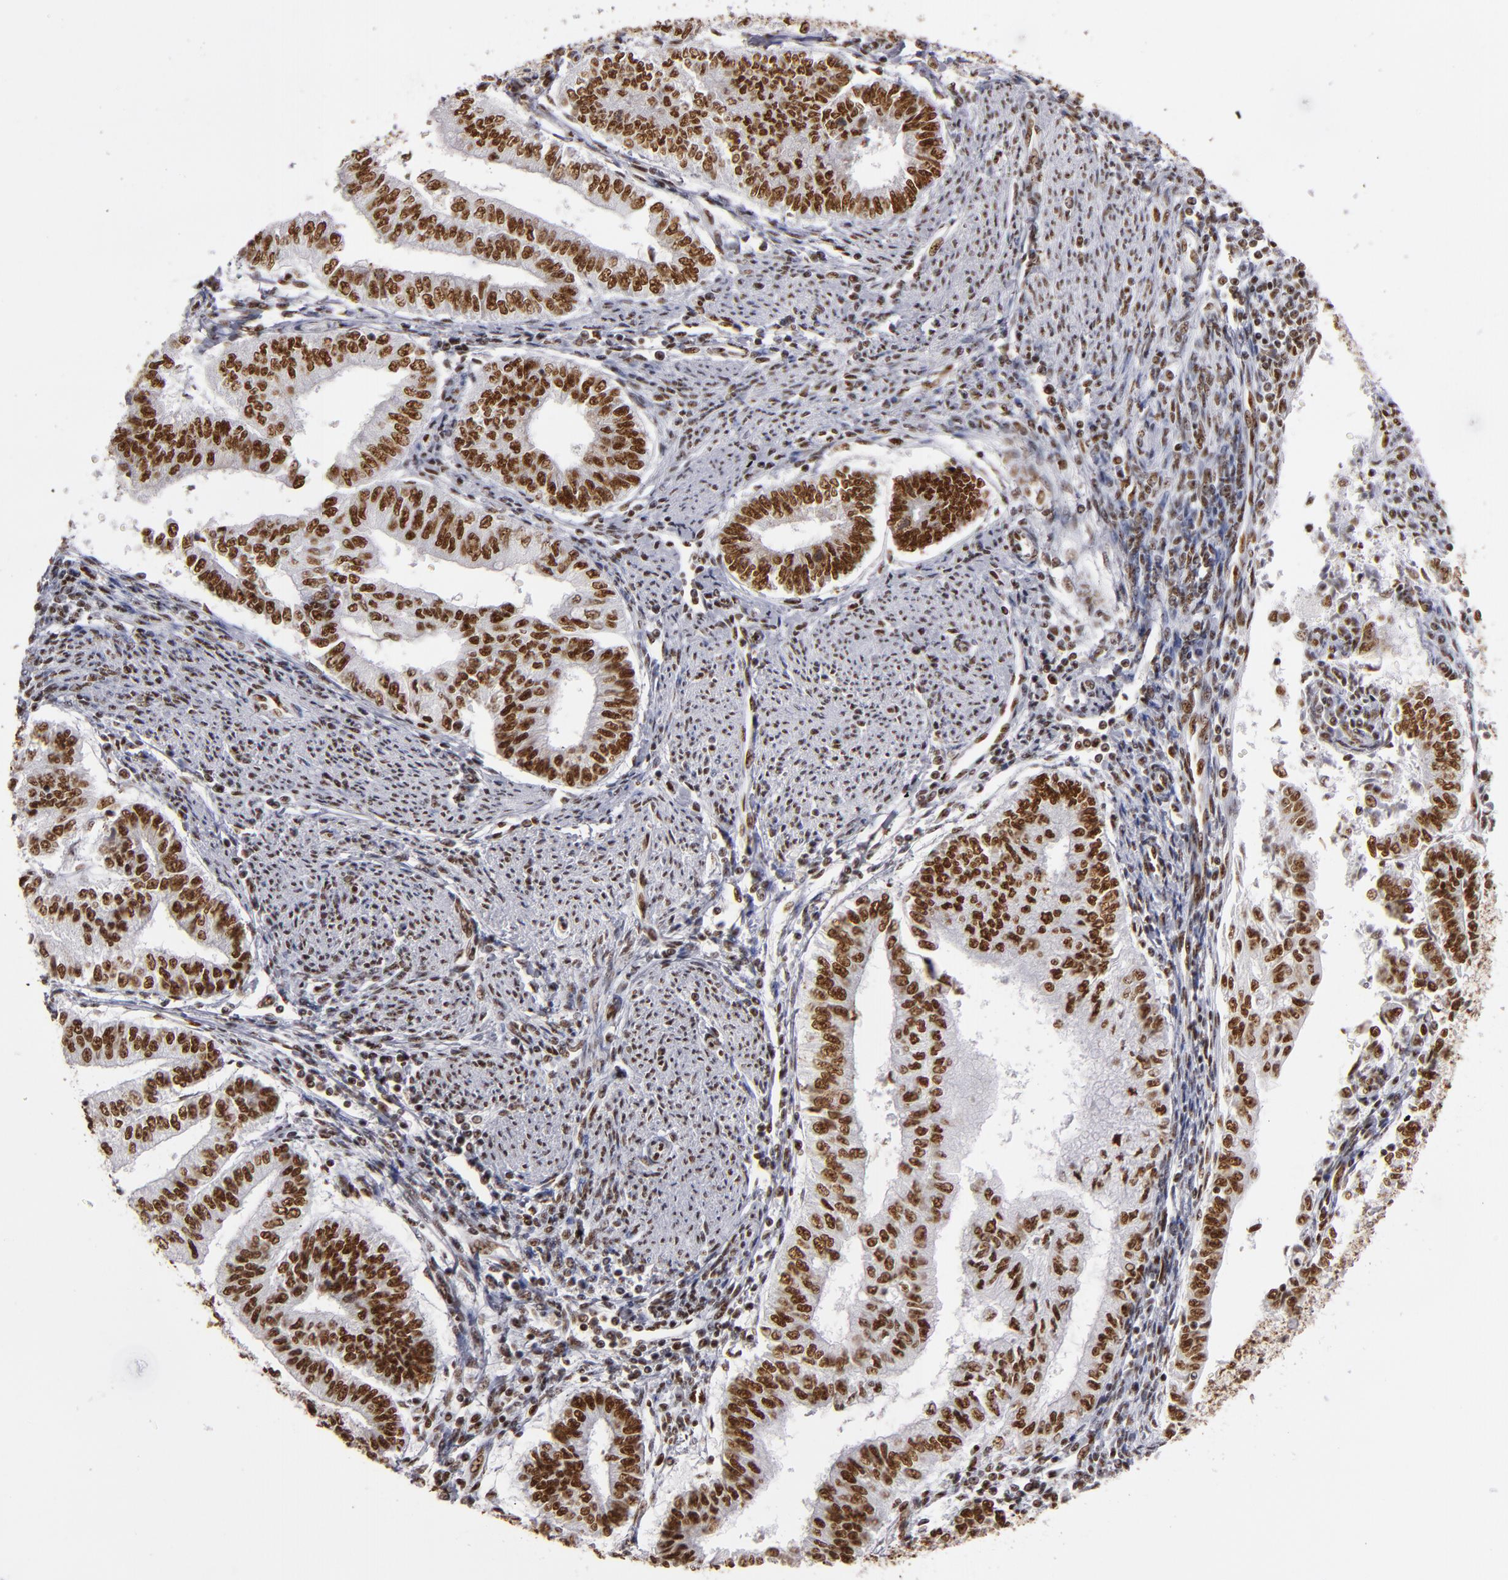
{"staining": {"intensity": "strong", "quantity": ">75%", "location": "nuclear"}, "tissue": "endometrial cancer", "cell_type": "Tumor cells", "image_type": "cancer", "snomed": [{"axis": "morphology", "description": "Adenocarcinoma, NOS"}, {"axis": "topography", "description": "Endometrium"}], "caption": "A histopathology image showing strong nuclear positivity in approximately >75% of tumor cells in endometrial adenocarcinoma, as visualized by brown immunohistochemical staining.", "gene": "MRE11", "patient": {"sex": "female", "age": 66}}